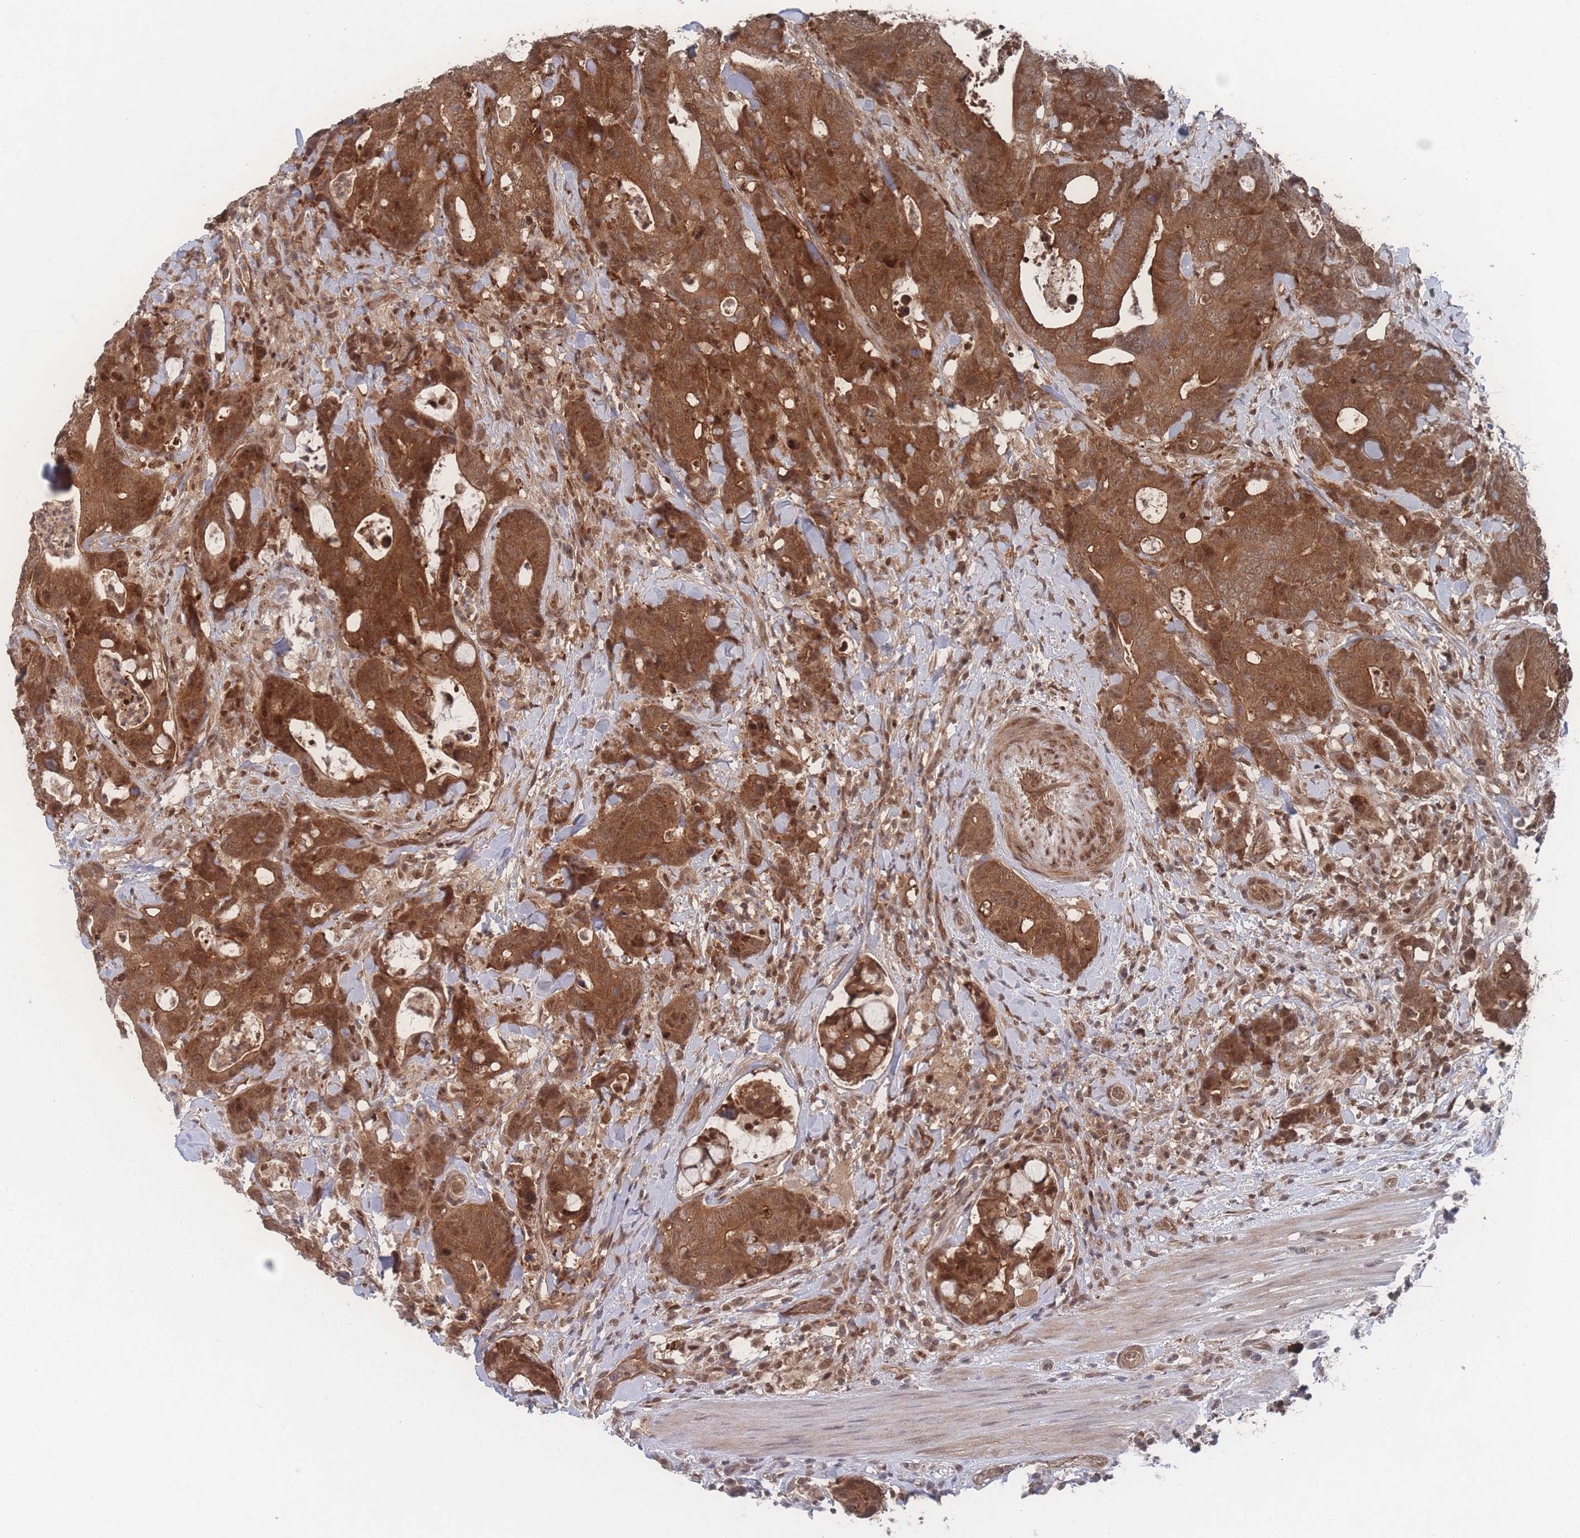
{"staining": {"intensity": "strong", "quantity": ">75%", "location": "cytoplasmic/membranous,nuclear"}, "tissue": "colorectal cancer", "cell_type": "Tumor cells", "image_type": "cancer", "snomed": [{"axis": "morphology", "description": "Adenocarcinoma, NOS"}, {"axis": "topography", "description": "Colon"}], "caption": "The image shows a brown stain indicating the presence of a protein in the cytoplasmic/membranous and nuclear of tumor cells in colorectal cancer (adenocarcinoma). The staining was performed using DAB to visualize the protein expression in brown, while the nuclei were stained in blue with hematoxylin (Magnification: 20x).", "gene": "PSMA1", "patient": {"sex": "female", "age": 82}}